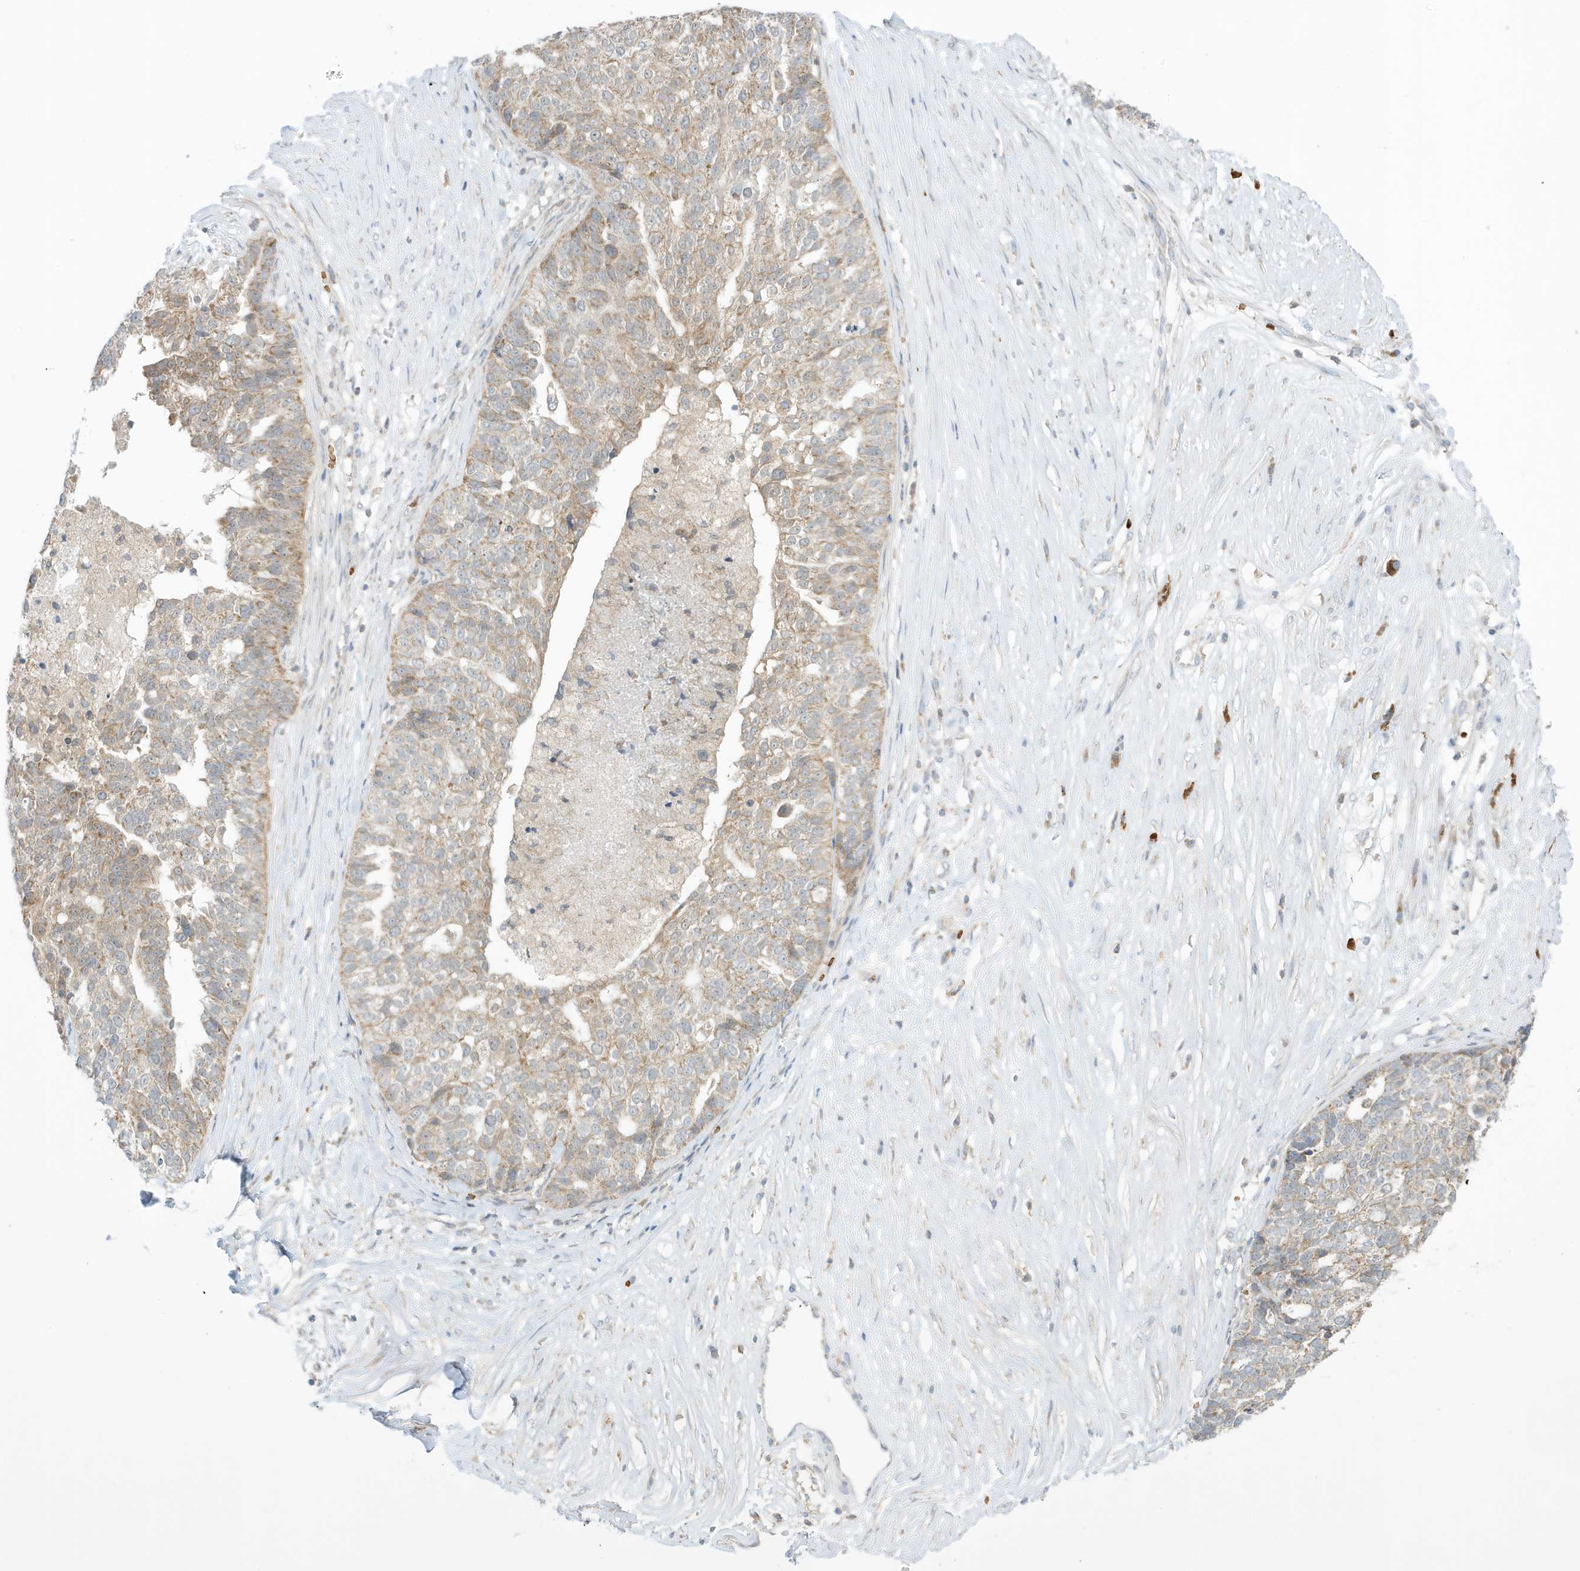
{"staining": {"intensity": "moderate", "quantity": "25%-75%", "location": "cytoplasmic/membranous"}, "tissue": "ovarian cancer", "cell_type": "Tumor cells", "image_type": "cancer", "snomed": [{"axis": "morphology", "description": "Cystadenocarcinoma, serous, NOS"}, {"axis": "topography", "description": "Ovary"}], "caption": "Protein staining of ovarian serous cystadenocarcinoma tissue exhibits moderate cytoplasmic/membranous staining in approximately 25%-75% of tumor cells. (Brightfield microscopy of DAB IHC at high magnification).", "gene": "NPPC", "patient": {"sex": "female", "age": 59}}